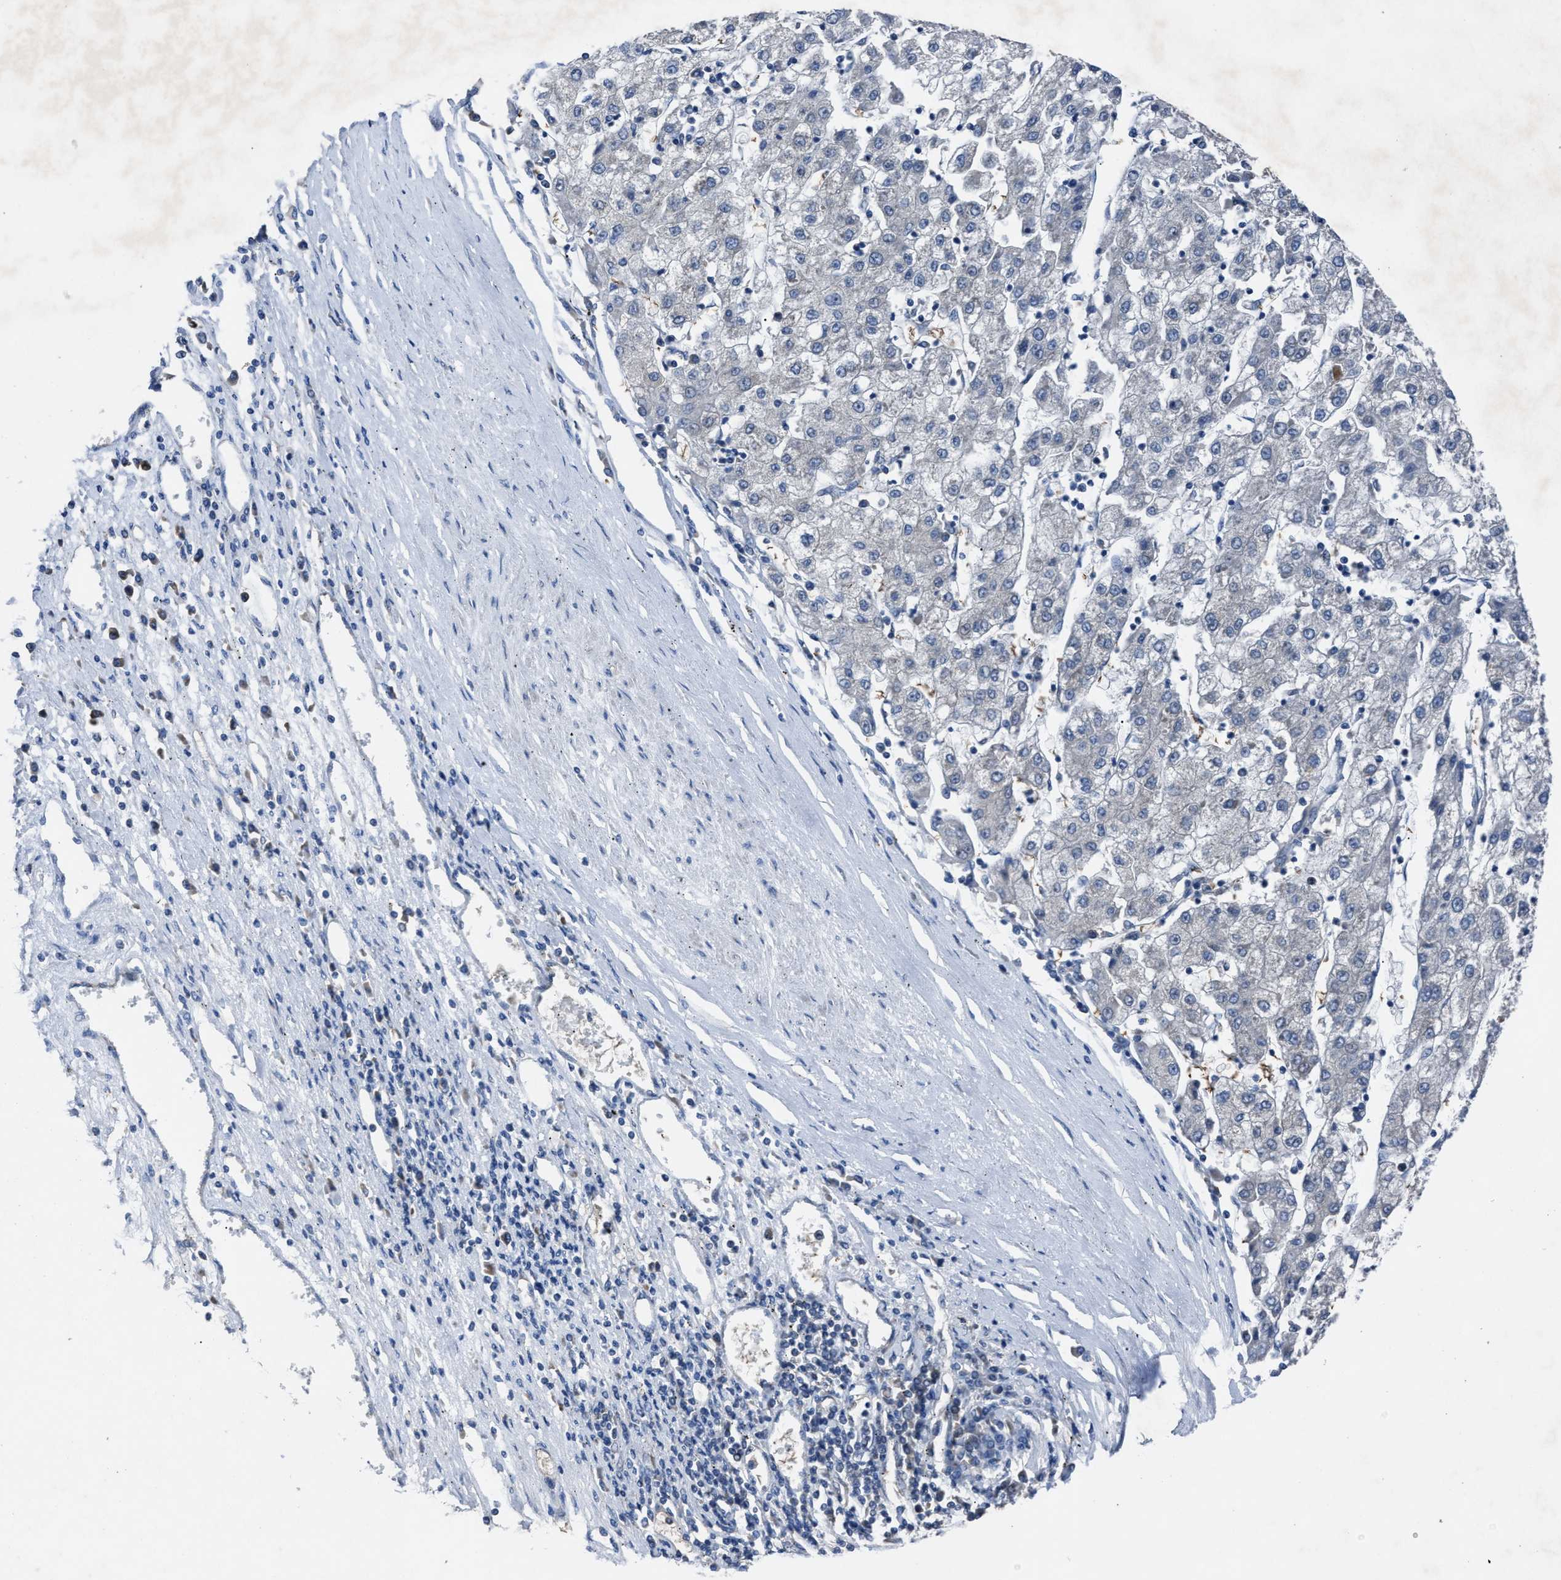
{"staining": {"intensity": "negative", "quantity": "none", "location": "none"}, "tissue": "liver cancer", "cell_type": "Tumor cells", "image_type": "cancer", "snomed": [{"axis": "morphology", "description": "Carcinoma, Hepatocellular, NOS"}, {"axis": "topography", "description": "Liver"}], "caption": "IHC photomicrograph of neoplastic tissue: human liver hepatocellular carcinoma stained with DAB (3,3'-diaminobenzidine) displays no significant protein positivity in tumor cells. (DAB IHC with hematoxylin counter stain).", "gene": "UPF1", "patient": {"sex": "male", "age": 72}}